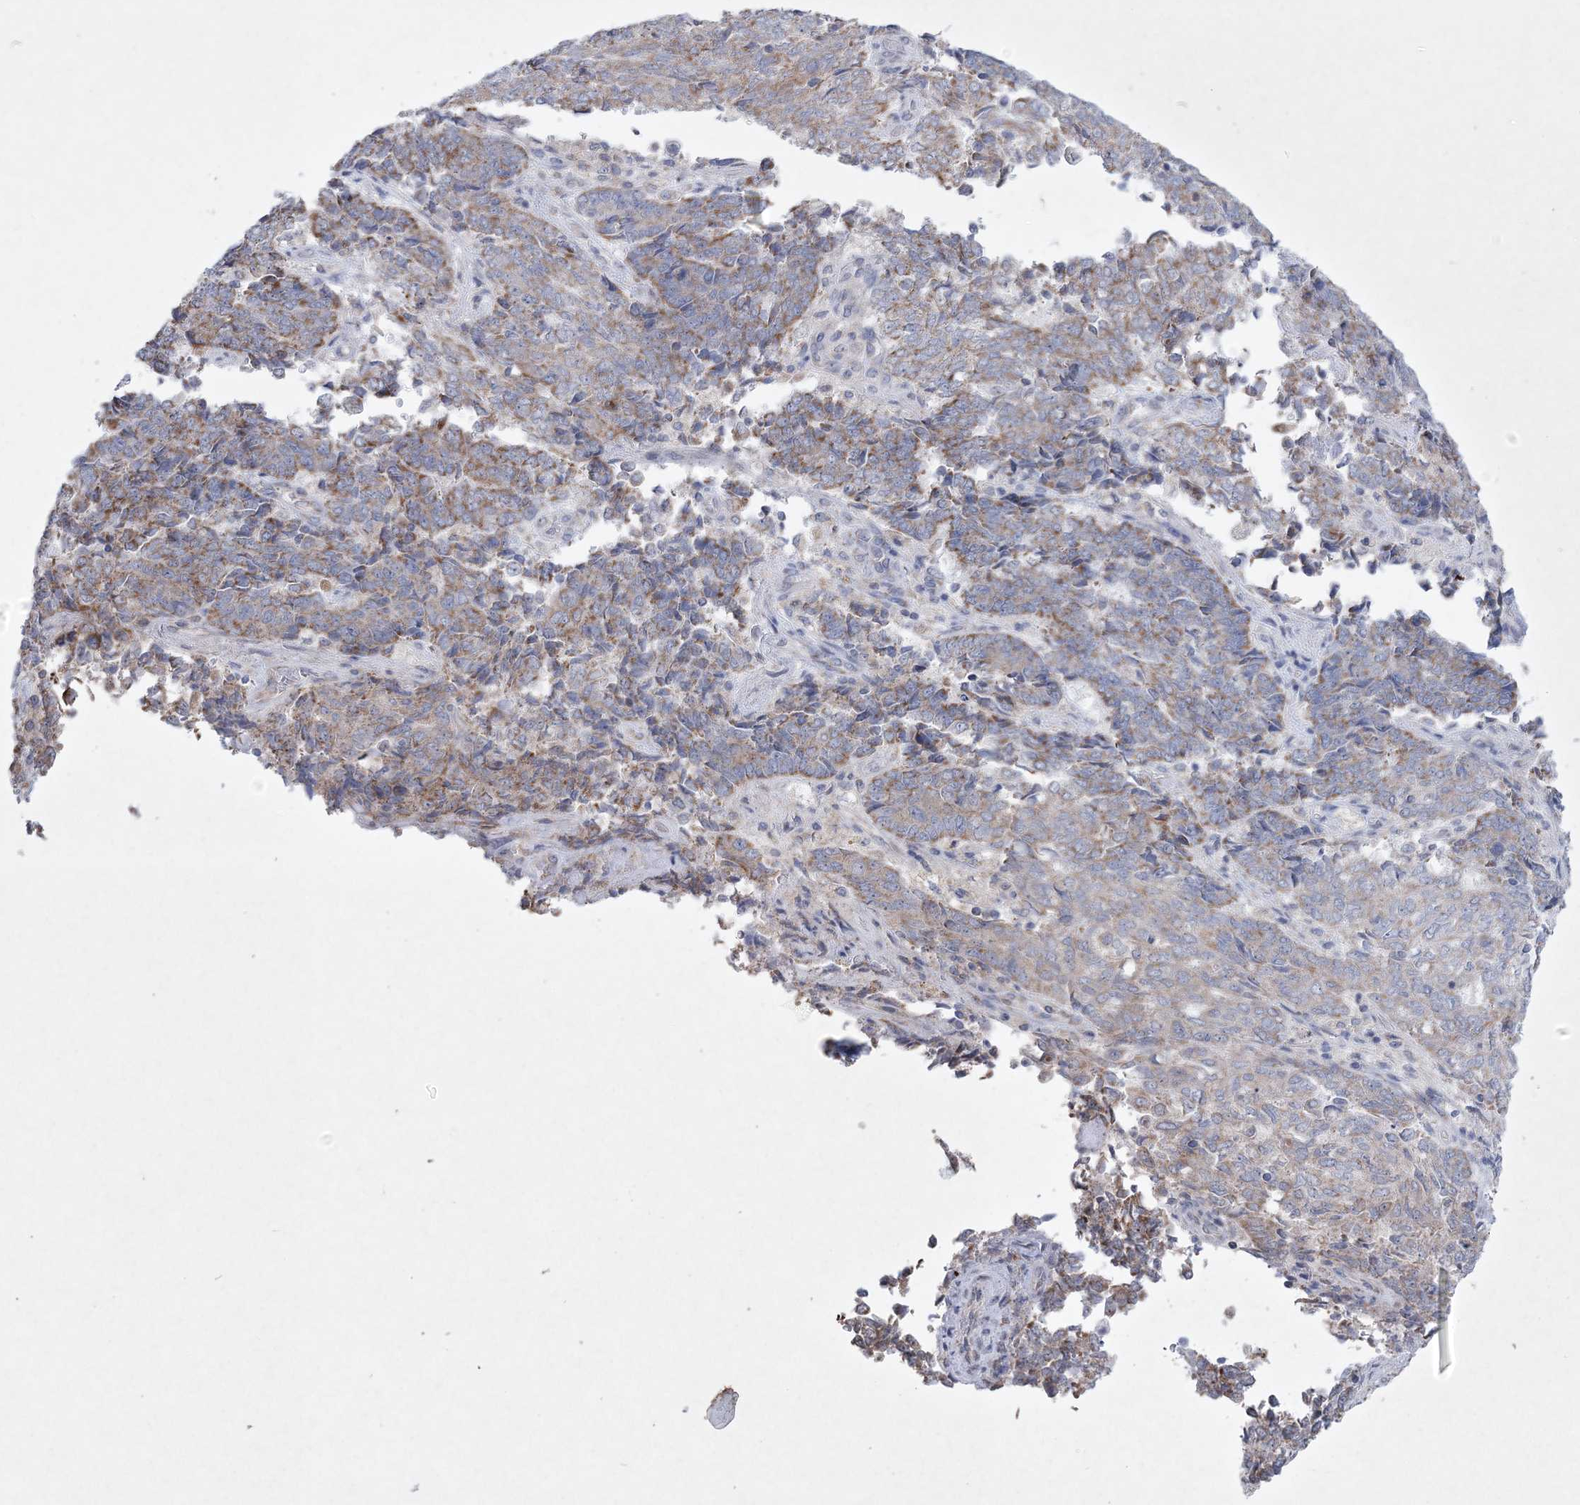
{"staining": {"intensity": "negative", "quantity": "none", "location": "none"}, "tissue": "endometrial cancer", "cell_type": "Tumor cells", "image_type": "cancer", "snomed": [{"axis": "morphology", "description": "Adenocarcinoma, NOS"}, {"axis": "topography", "description": "Endometrium"}], "caption": "High magnification brightfield microscopy of endometrial cancer stained with DAB (brown) and counterstained with hematoxylin (blue): tumor cells show no significant staining.", "gene": "CES4A", "patient": {"sex": "female", "age": 80}}